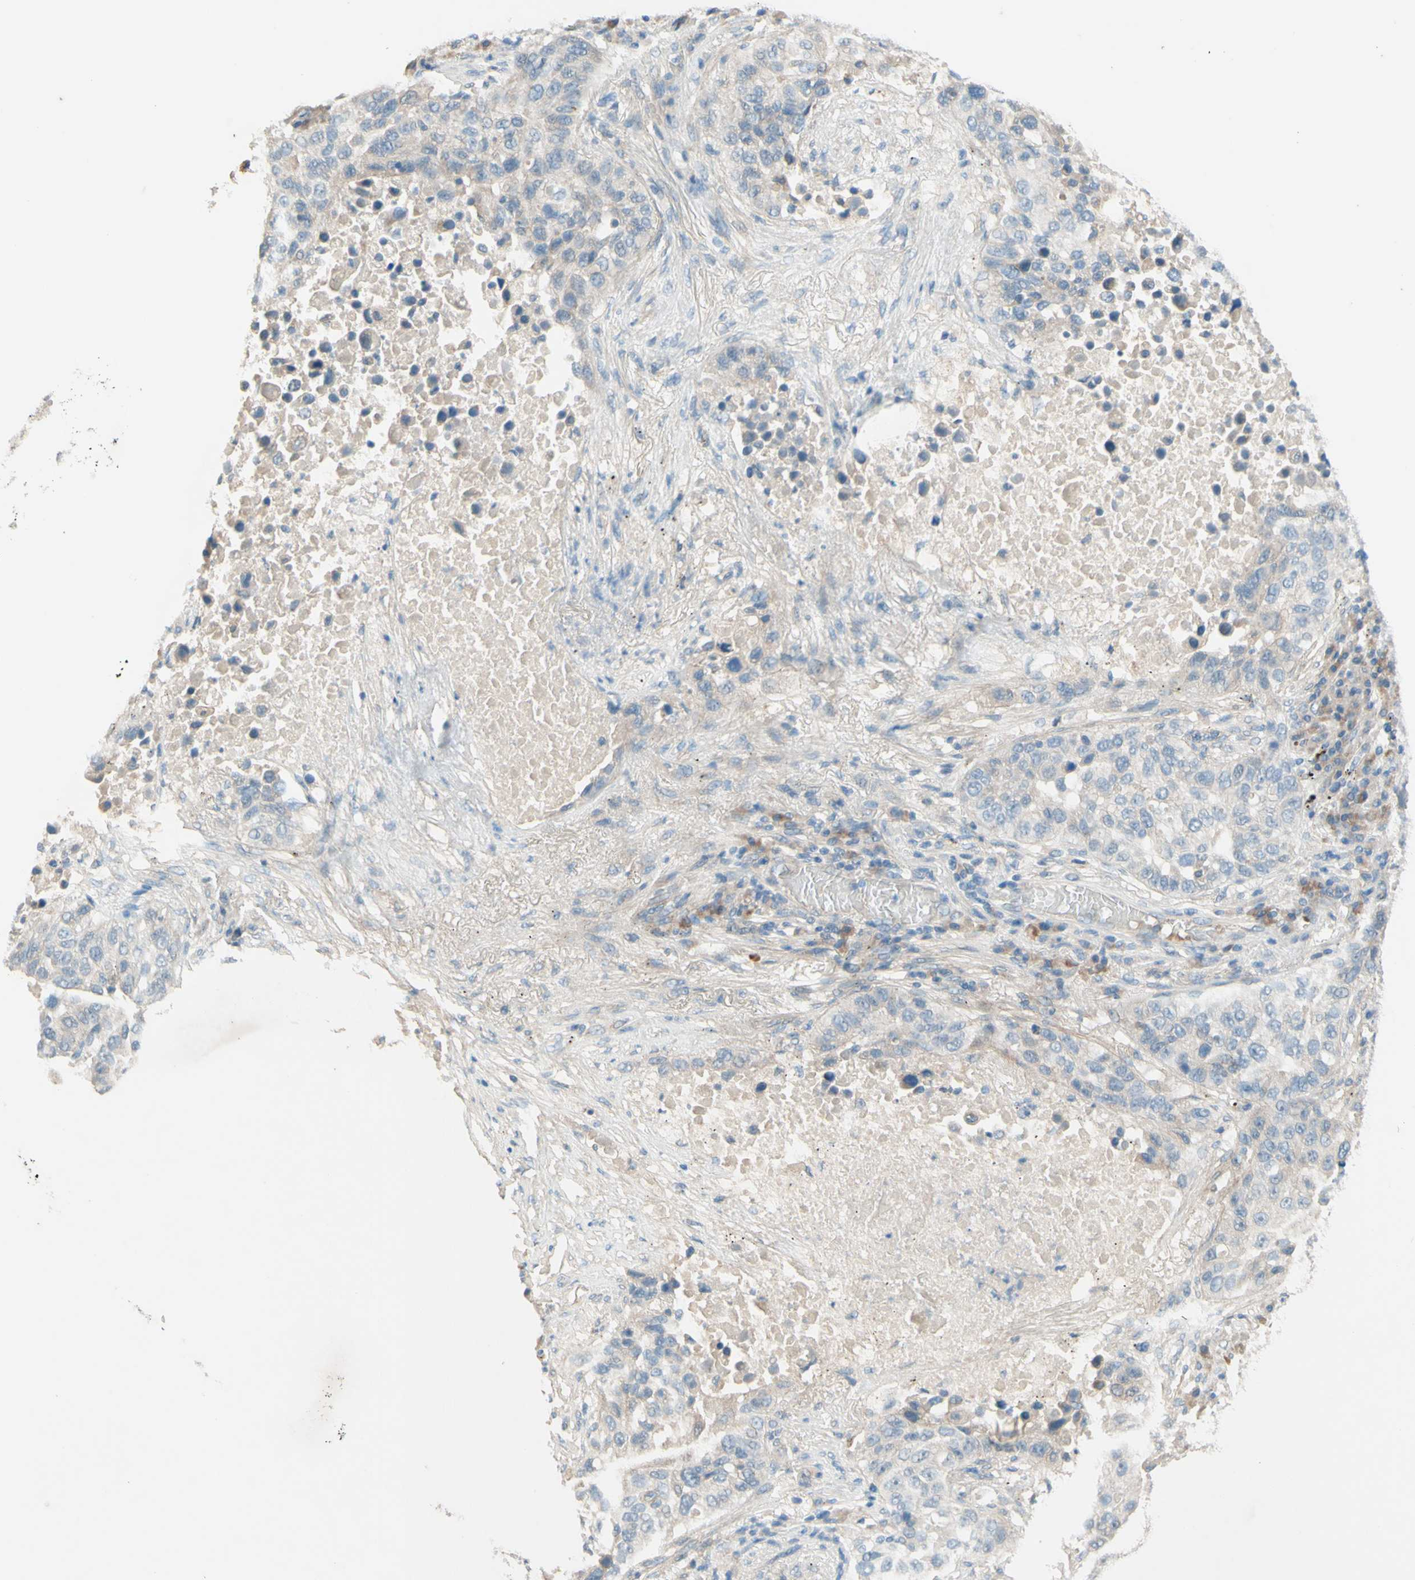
{"staining": {"intensity": "negative", "quantity": "none", "location": "none"}, "tissue": "lung cancer", "cell_type": "Tumor cells", "image_type": "cancer", "snomed": [{"axis": "morphology", "description": "Squamous cell carcinoma, NOS"}, {"axis": "topography", "description": "Lung"}], "caption": "IHC of human squamous cell carcinoma (lung) shows no positivity in tumor cells. (DAB immunohistochemistry (IHC) with hematoxylin counter stain).", "gene": "IL2", "patient": {"sex": "male", "age": 57}}